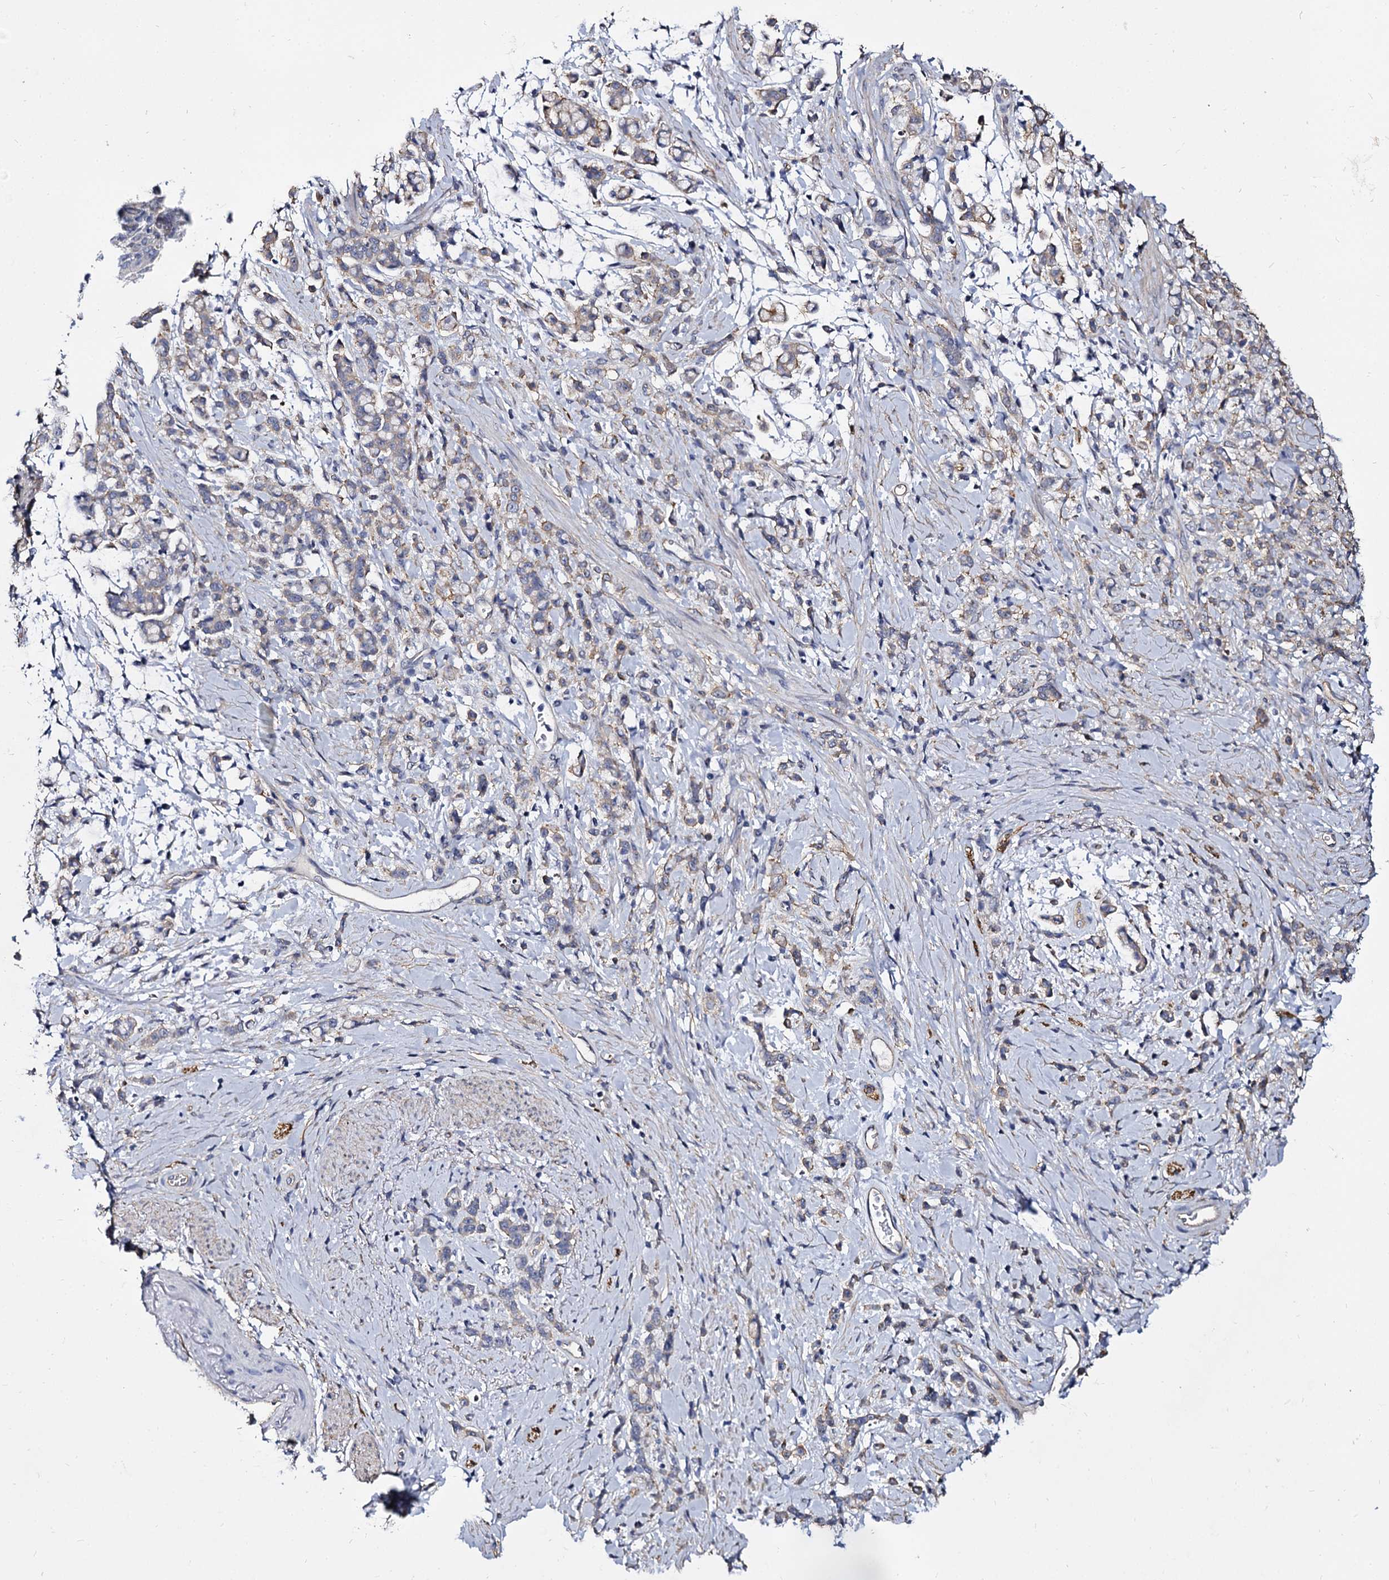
{"staining": {"intensity": "weak", "quantity": "25%-75%", "location": "cytoplasmic/membranous"}, "tissue": "stomach cancer", "cell_type": "Tumor cells", "image_type": "cancer", "snomed": [{"axis": "morphology", "description": "Adenocarcinoma, NOS"}, {"axis": "topography", "description": "Stomach"}], "caption": "This histopathology image demonstrates immunohistochemistry staining of stomach cancer (adenocarcinoma), with low weak cytoplasmic/membranous positivity in approximately 25%-75% of tumor cells.", "gene": "CBFB", "patient": {"sex": "female", "age": 60}}